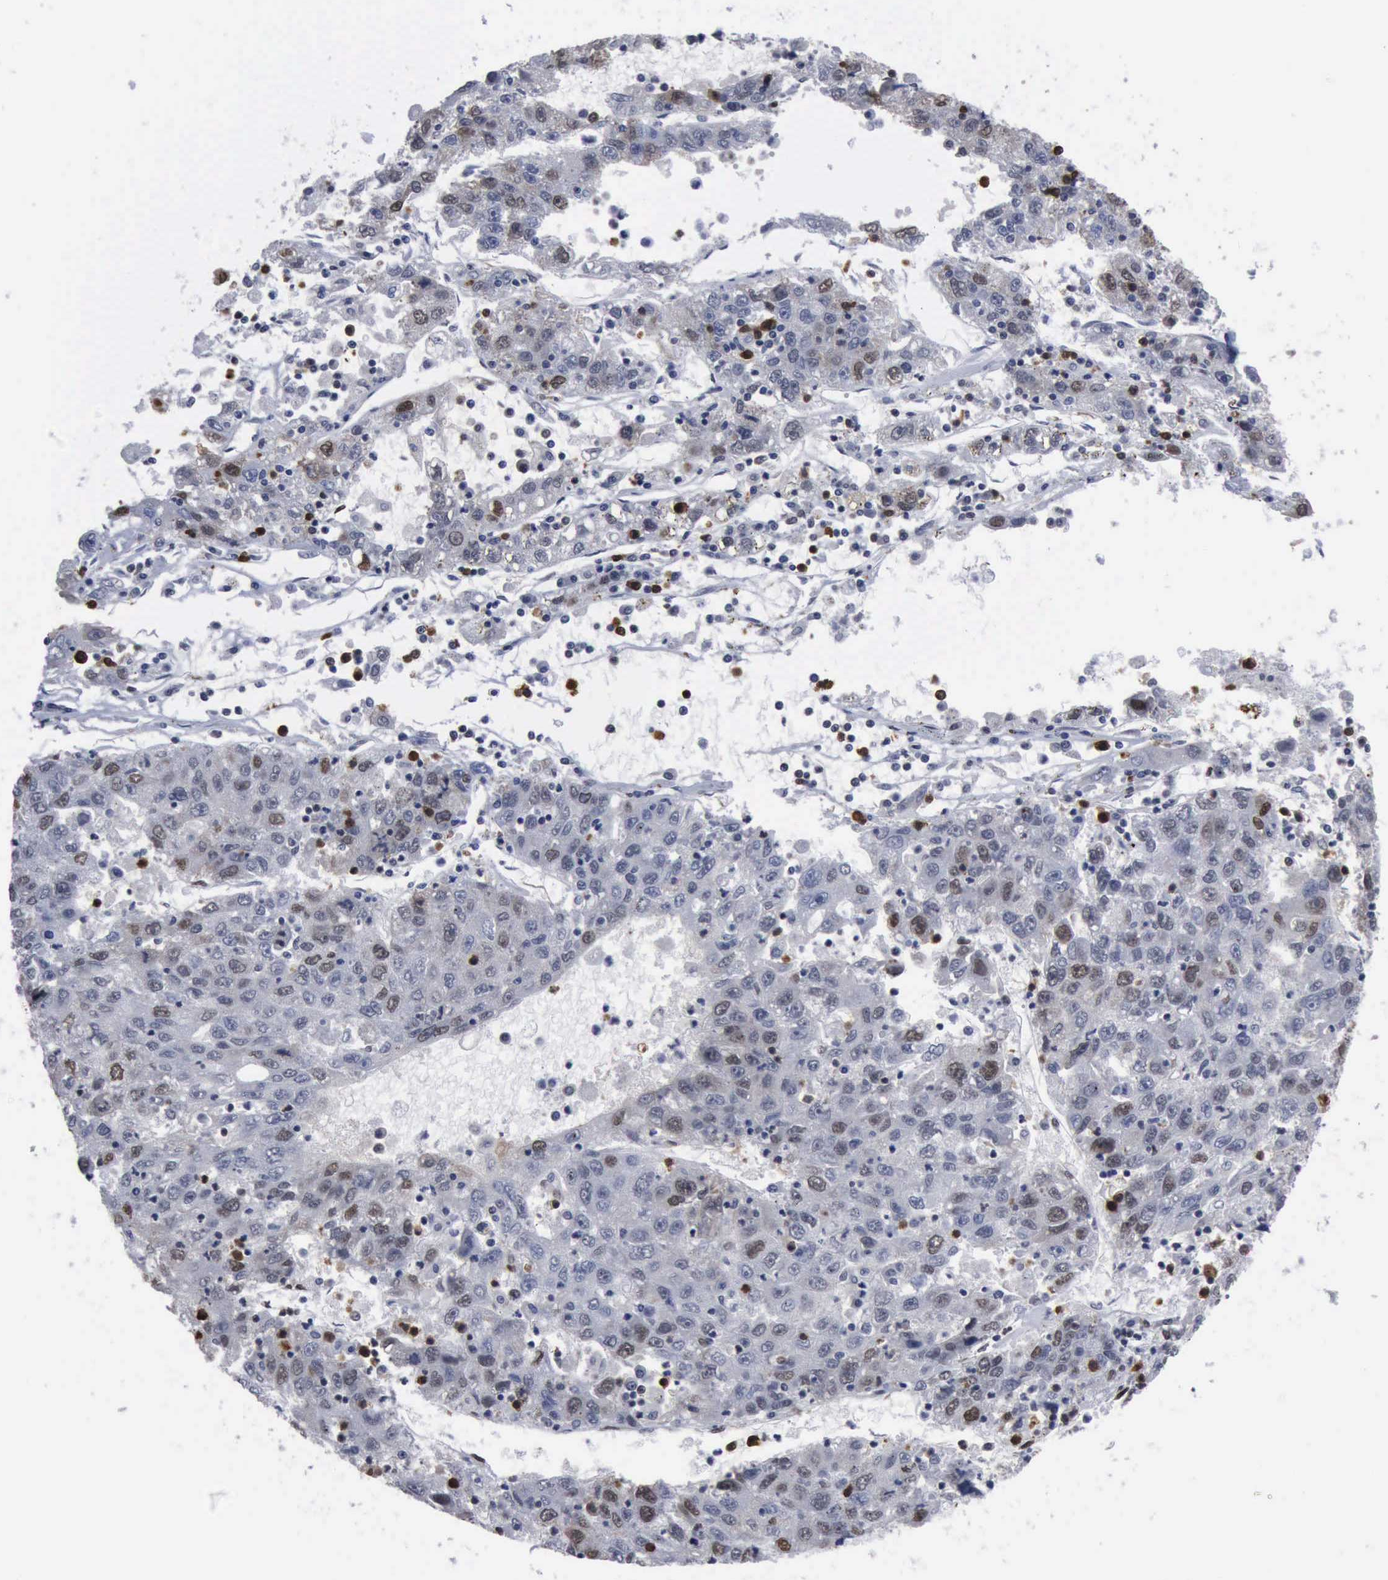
{"staining": {"intensity": "weak", "quantity": "25%-75%", "location": "nuclear"}, "tissue": "liver cancer", "cell_type": "Tumor cells", "image_type": "cancer", "snomed": [{"axis": "morphology", "description": "Carcinoma, Hepatocellular, NOS"}, {"axis": "topography", "description": "Liver"}], "caption": "Human liver hepatocellular carcinoma stained with a brown dye reveals weak nuclear positive staining in approximately 25%-75% of tumor cells.", "gene": "PCNA", "patient": {"sex": "male", "age": 49}}